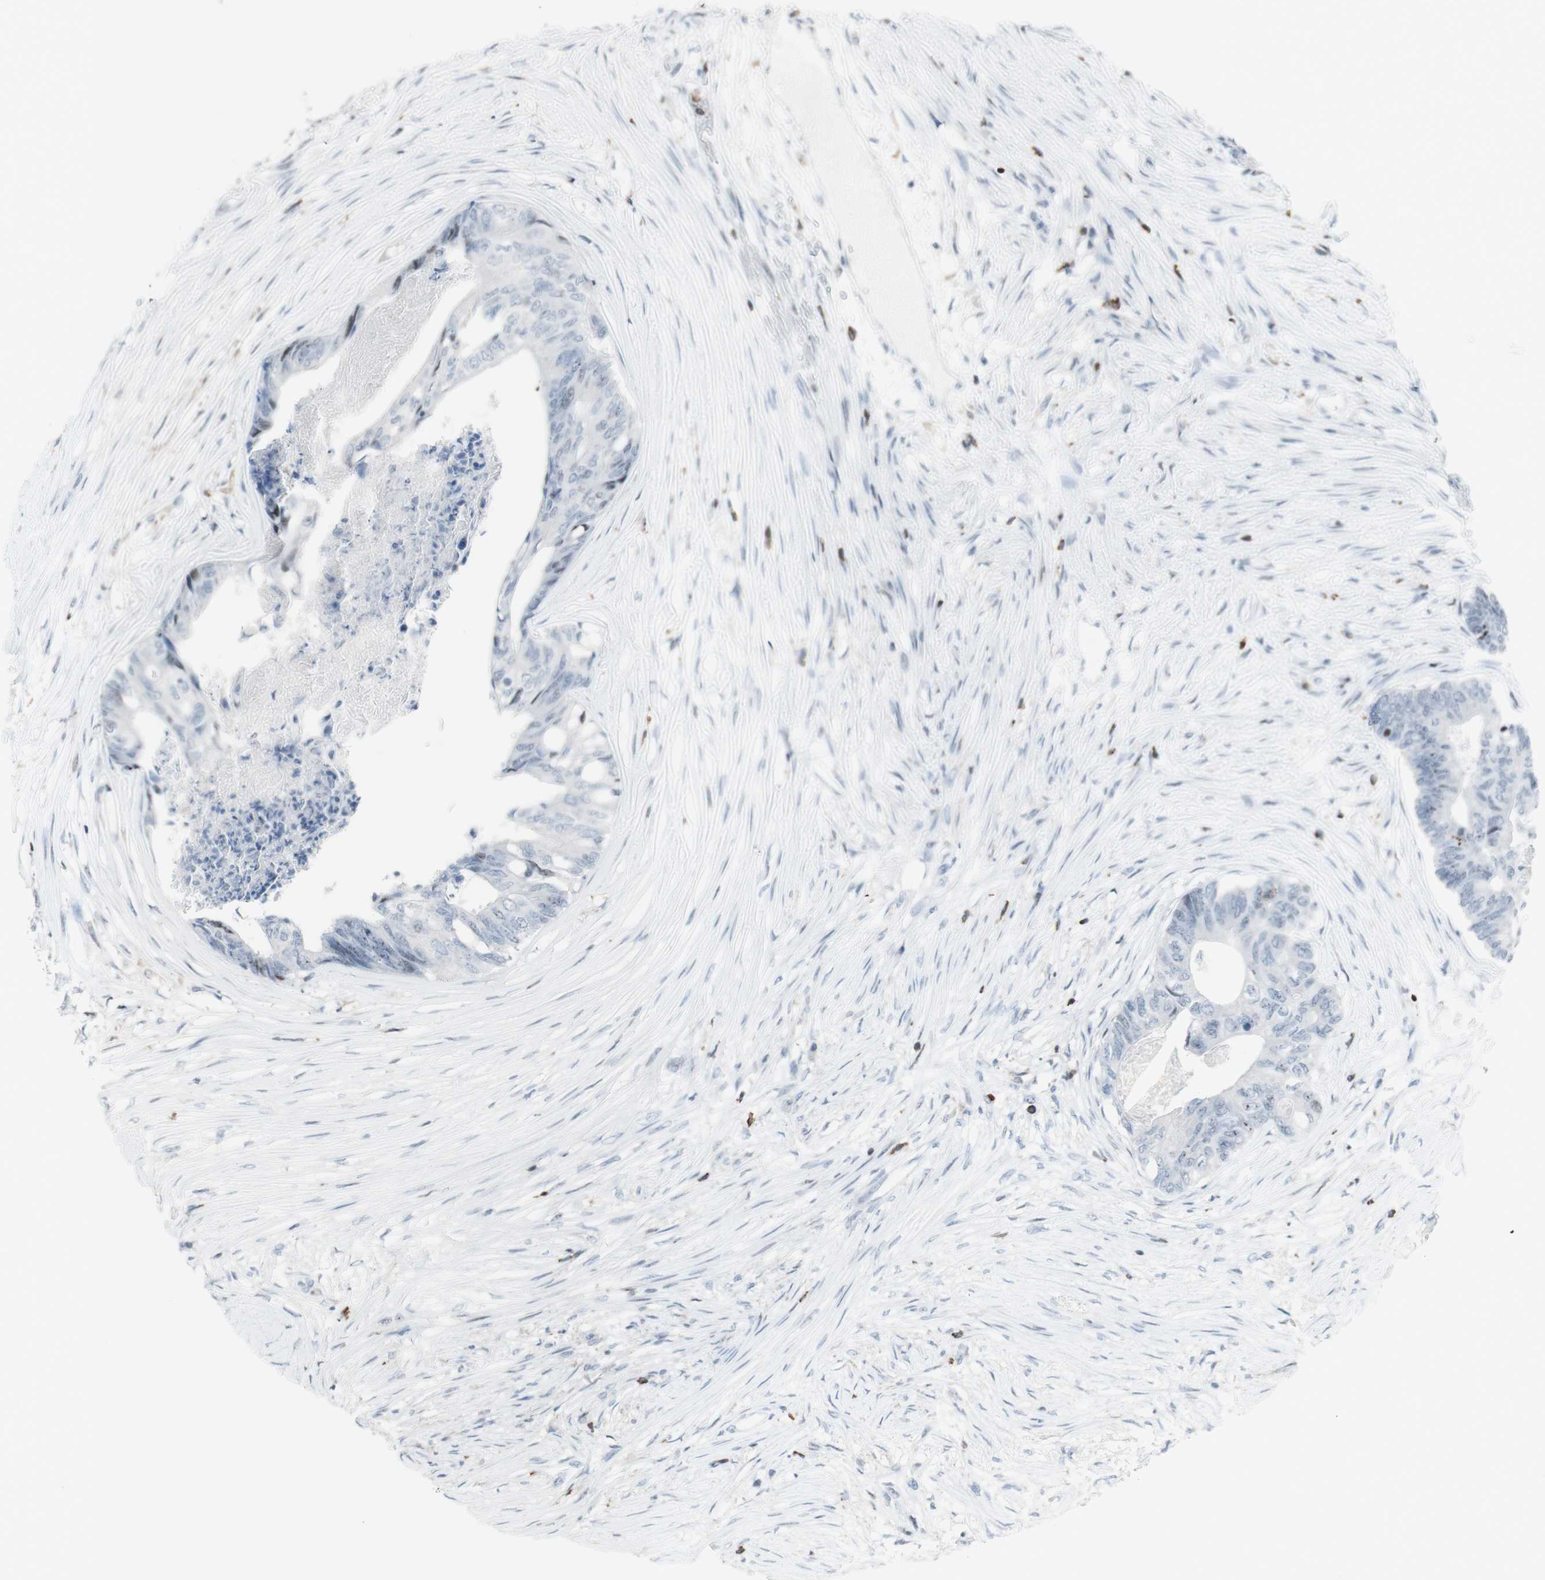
{"staining": {"intensity": "negative", "quantity": "none", "location": "none"}, "tissue": "colorectal cancer", "cell_type": "Tumor cells", "image_type": "cancer", "snomed": [{"axis": "morphology", "description": "Adenocarcinoma, NOS"}, {"axis": "topography", "description": "Rectum"}], "caption": "Tumor cells are negative for brown protein staining in adenocarcinoma (colorectal).", "gene": "NRG1", "patient": {"sex": "male", "age": 63}}